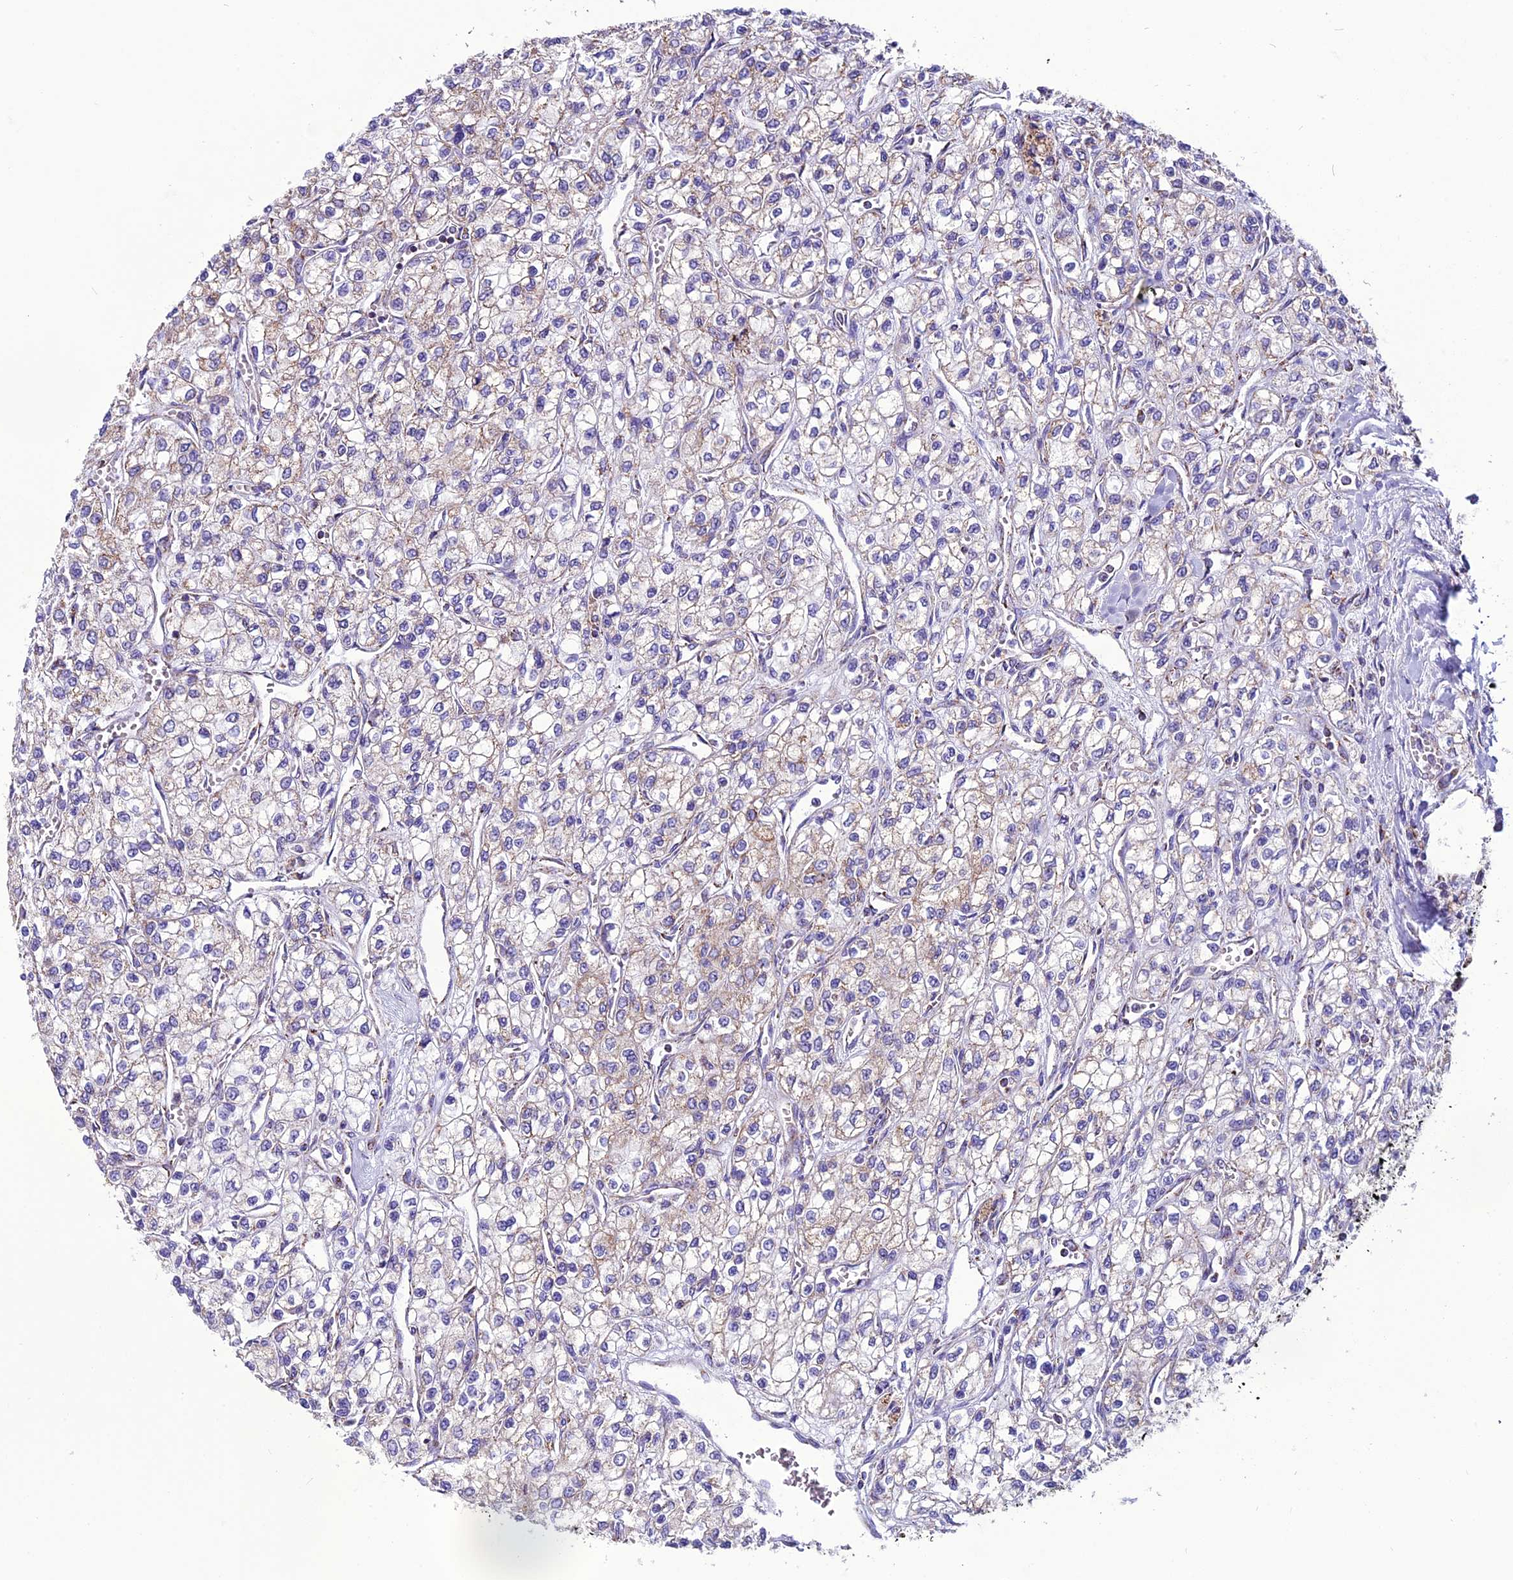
{"staining": {"intensity": "moderate", "quantity": "<25%", "location": "cytoplasmic/membranous"}, "tissue": "renal cancer", "cell_type": "Tumor cells", "image_type": "cancer", "snomed": [{"axis": "morphology", "description": "Adenocarcinoma, NOS"}, {"axis": "topography", "description": "Kidney"}], "caption": "This micrograph shows immunohistochemistry staining of renal adenocarcinoma, with low moderate cytoplasmic/membranous expression in about <25% of tumor cells.", "gene": "ICA1L", "patient": {"sex": "male", "age": 80}}